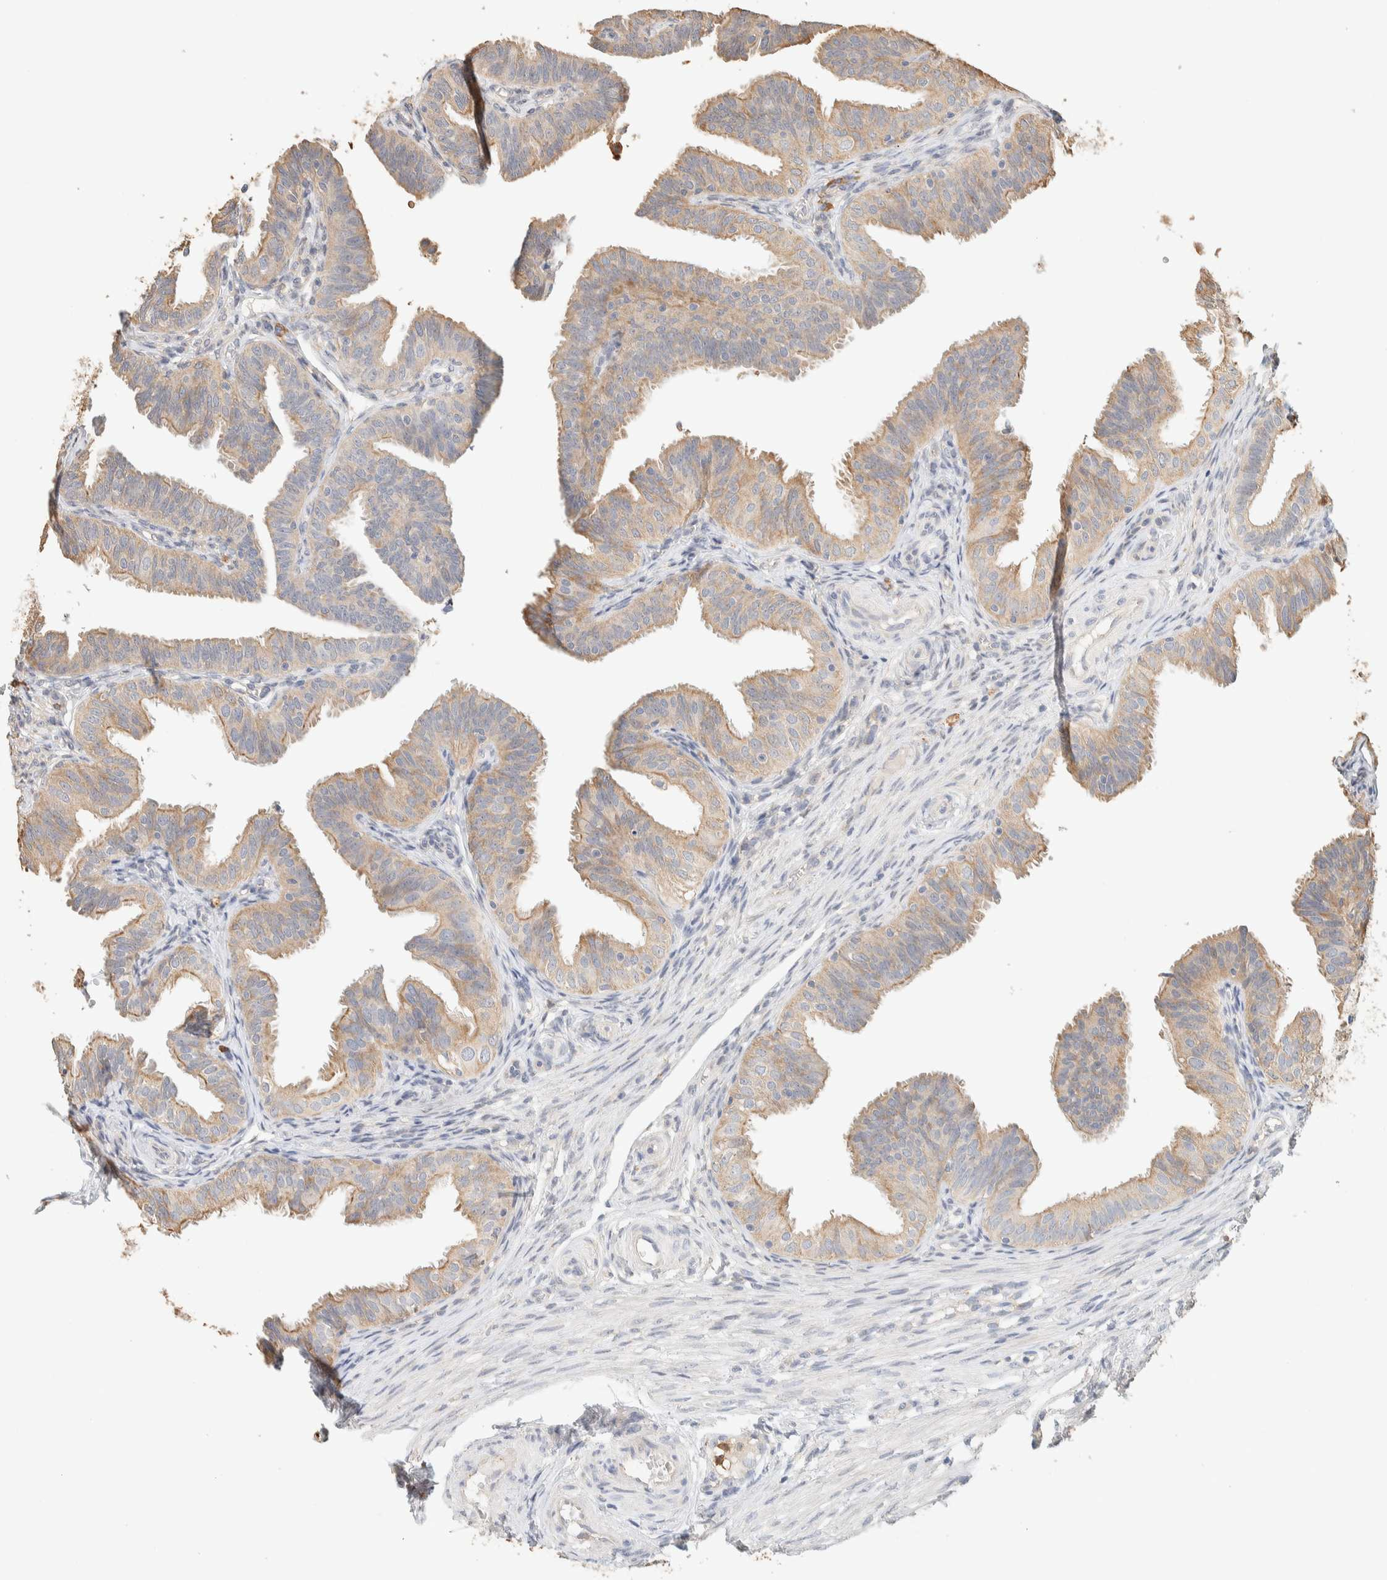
{"staining": {"intensity": "weak", "quantity": ">75%", "location": "cytoplasmic/membranous"}, "tissue": "fallopian tube", "cell_type": "Glandular cells", "image_type": "normal", "snomed": [{"axis": "morphology", "description": "Normal tissue, NOS"}, {"axis": "topography", "description": "Fallopian tube"}], "caption": "This photomicrograph exhibits immunohistochemistry staining of benign fallopian tube, with low weak cytoplasmic/membranous staining in about >75% of glandular cells.", "gene": "TTC3", "patient": {"sex": "female", "age": 35}}